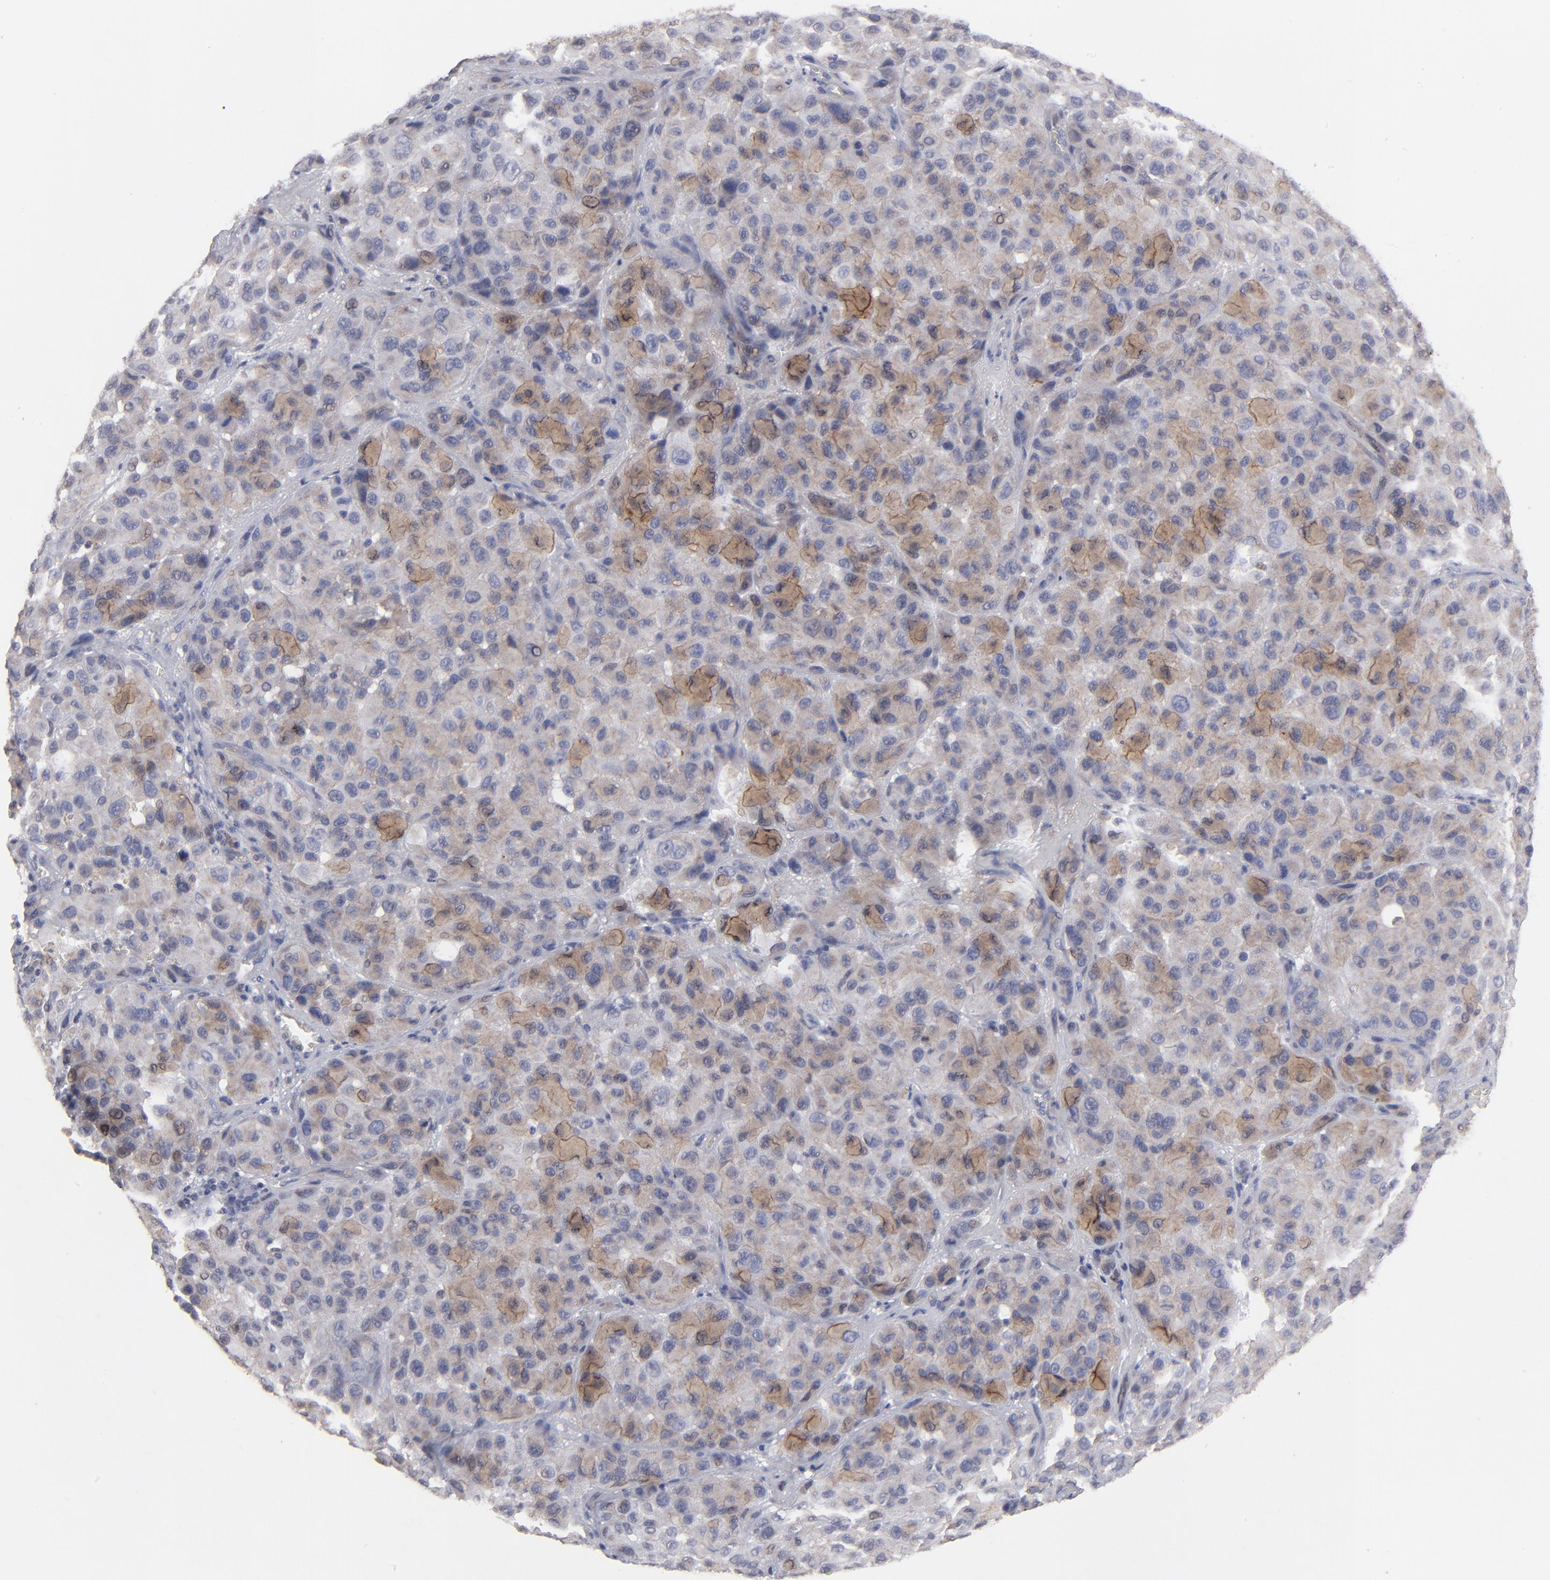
{"staining": {"intensity": "weak", "quantity": "<25%", "location": "cytoplasmic/membranous"}, "tissue": "melanoma", "cell_type": "Tumor cells", "image_type": "cancer", "snomed": [{"axis": "morphology", "description": "Malignant melanoma, NOS"}, {"axis": "topography", "description": "Skin"}], "caption": "An image of malignant melanoma stained for a protein displays no brown staining in tumor cells.", "gene": "GPM6B", "patient": {"sex": "female", "age": 21}}